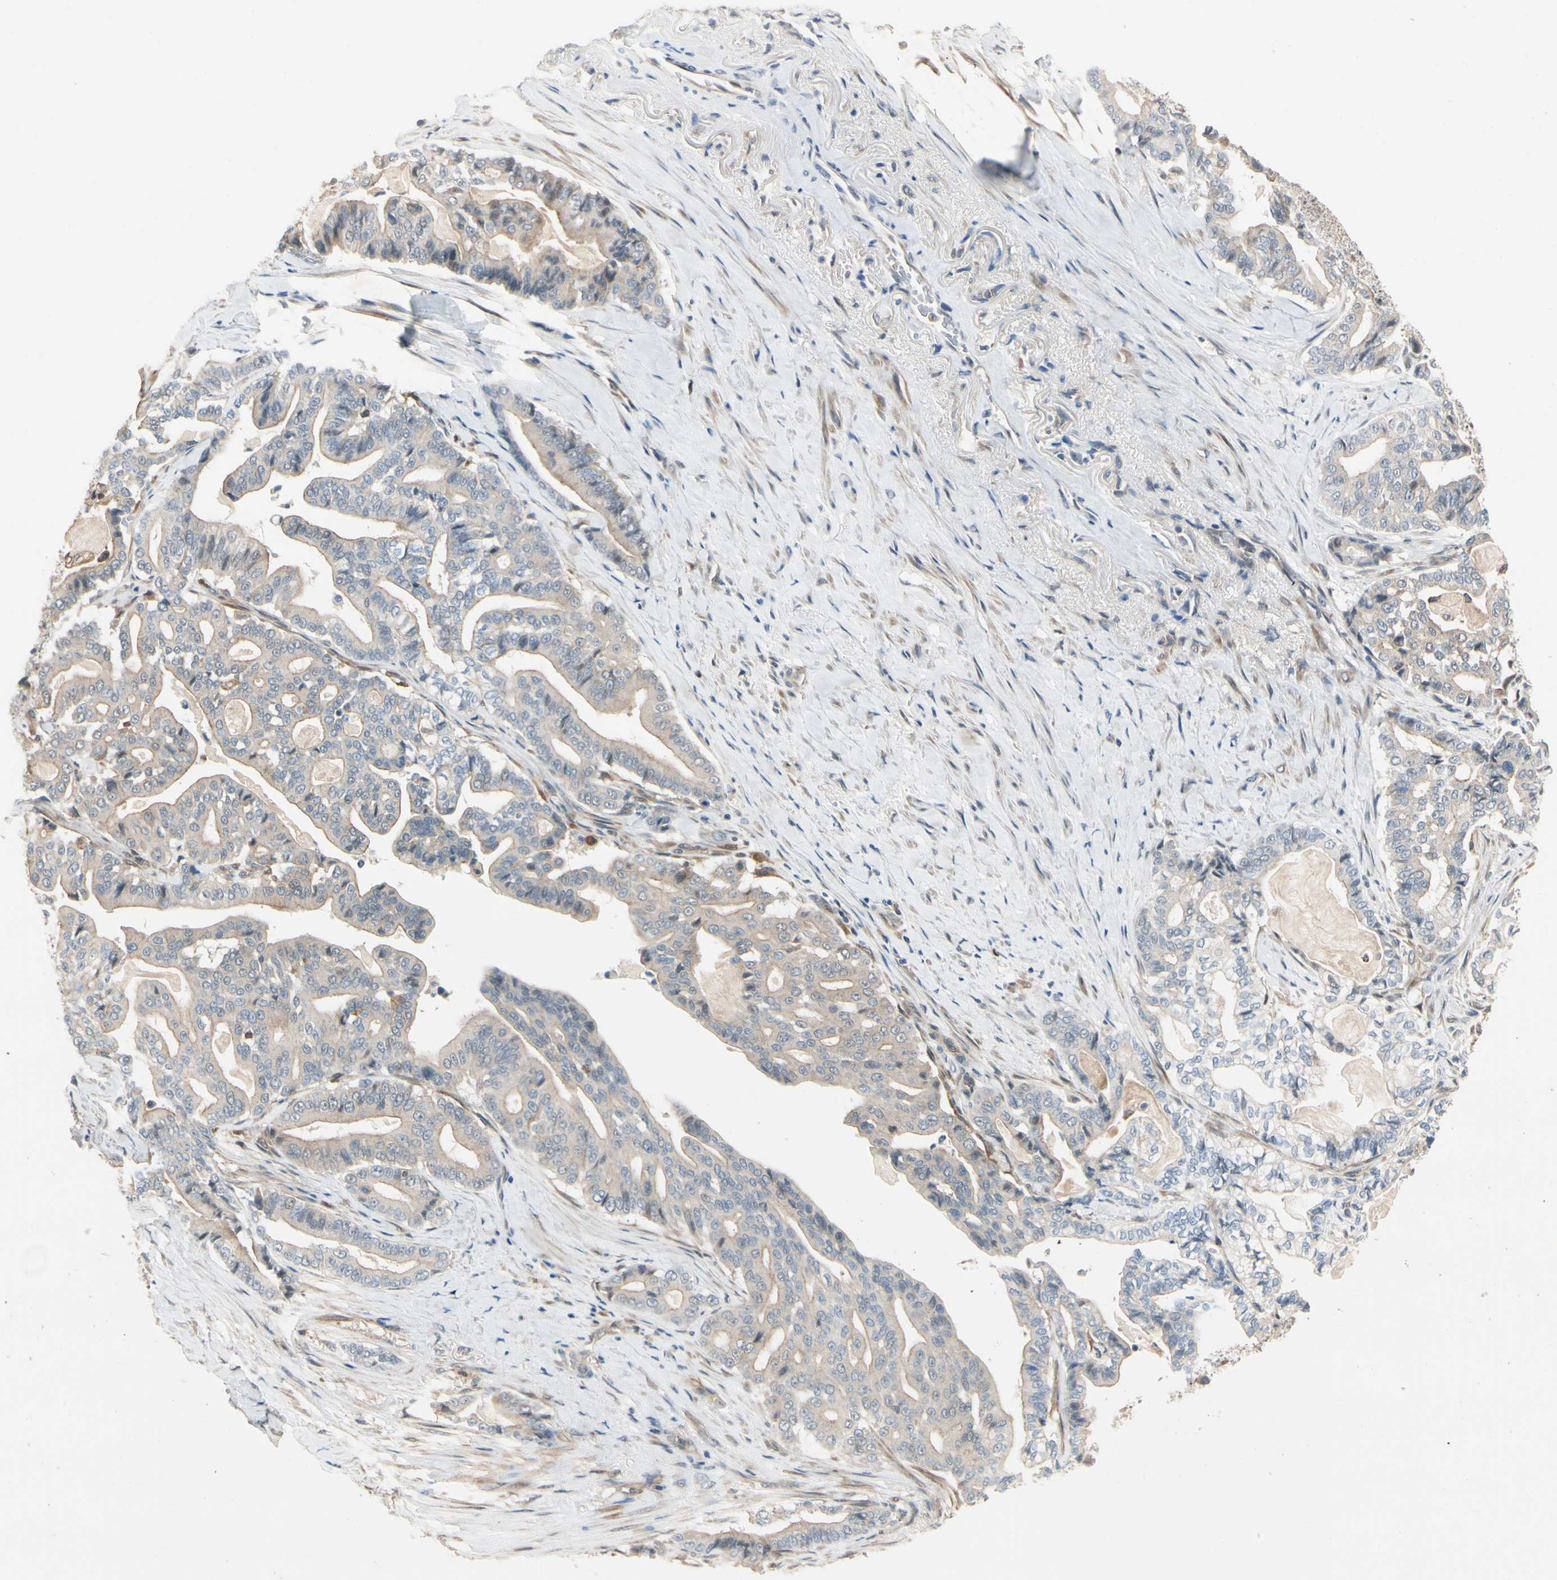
{"staining": {"intensity": "moderate", "quantity": ">75%", "location": "cytoplasmic/membranous"}, "tissue": "pancreatic cancer", "cell_type": "Tumor cells", "image_type": "cancer", "snomed": [{"axis": "morphology", "description": "Adenocarcinoma, NOS"}, {"axis": "topography", "description": "Pancreas"}], "caption": "This photomicrograph displays IHC staining of pancreatic cancer, with medium moderate cytoplasmic/membranous expression in about >75% of tumor cells.", "gene": "WIPI1", "patient": {"sex": "male", "age": 63}}